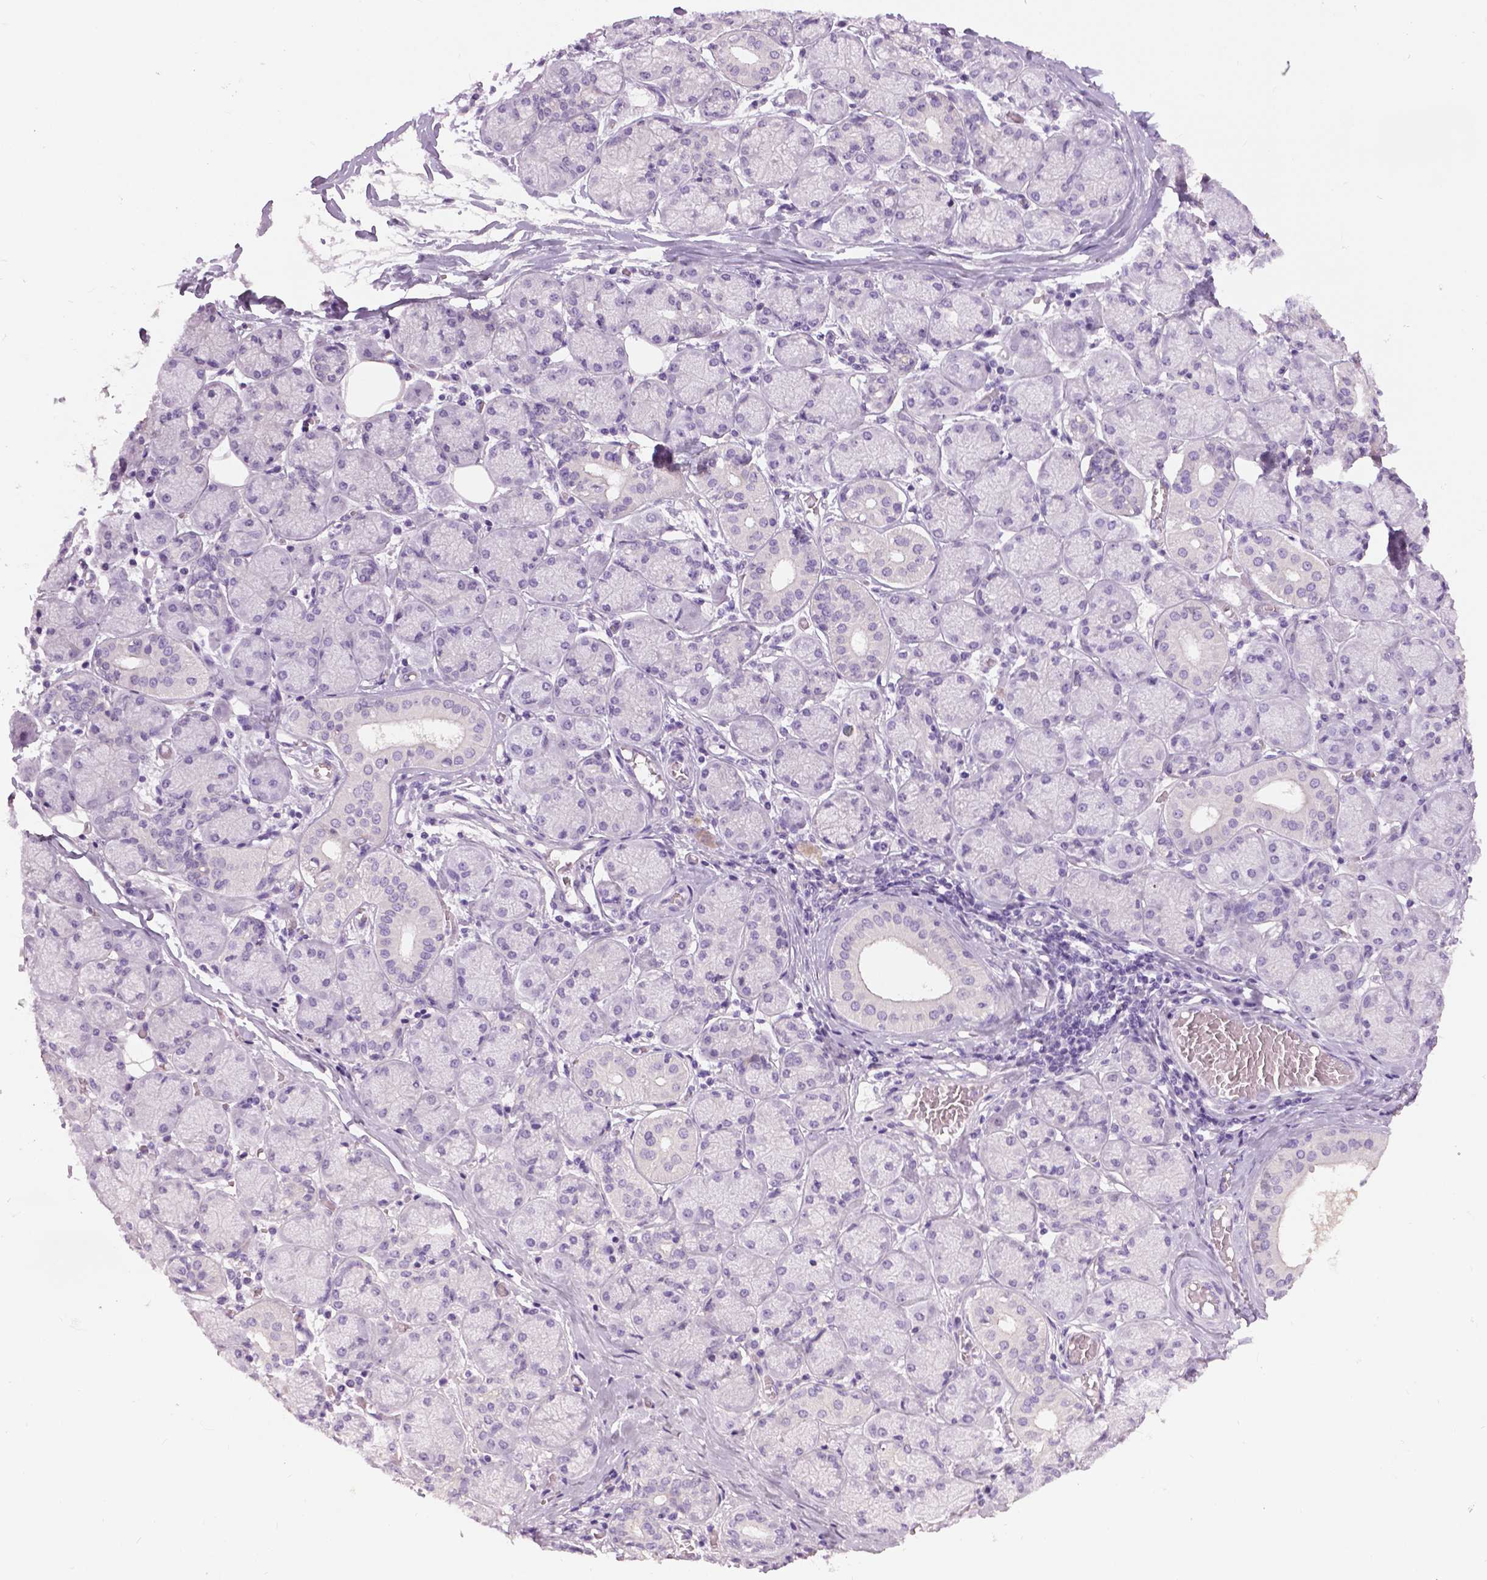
{"staining": {"intensity": "negative", "quantity": "none", "location": "none"}, "tissue": "salivary gland", "cell_type": "Glandular cells", "image_type": "normal", "snomed": [{"axis": "morphology", "description": "Normal tissue, NOS"}, {"axis": "topography", "description": "Salivary gland"}, {"axis": "topography", "description": "Peripheral nerve tissue"}], "caption": "Immunohistochemical staining of benign salivary gland demonstrates no significant positivity in glandular cells. (DAB IHC visualized using brightfield microscopy, high magnification).", "gene": "TP53TG5", "patient": {"sex": "female", "age": 24}}